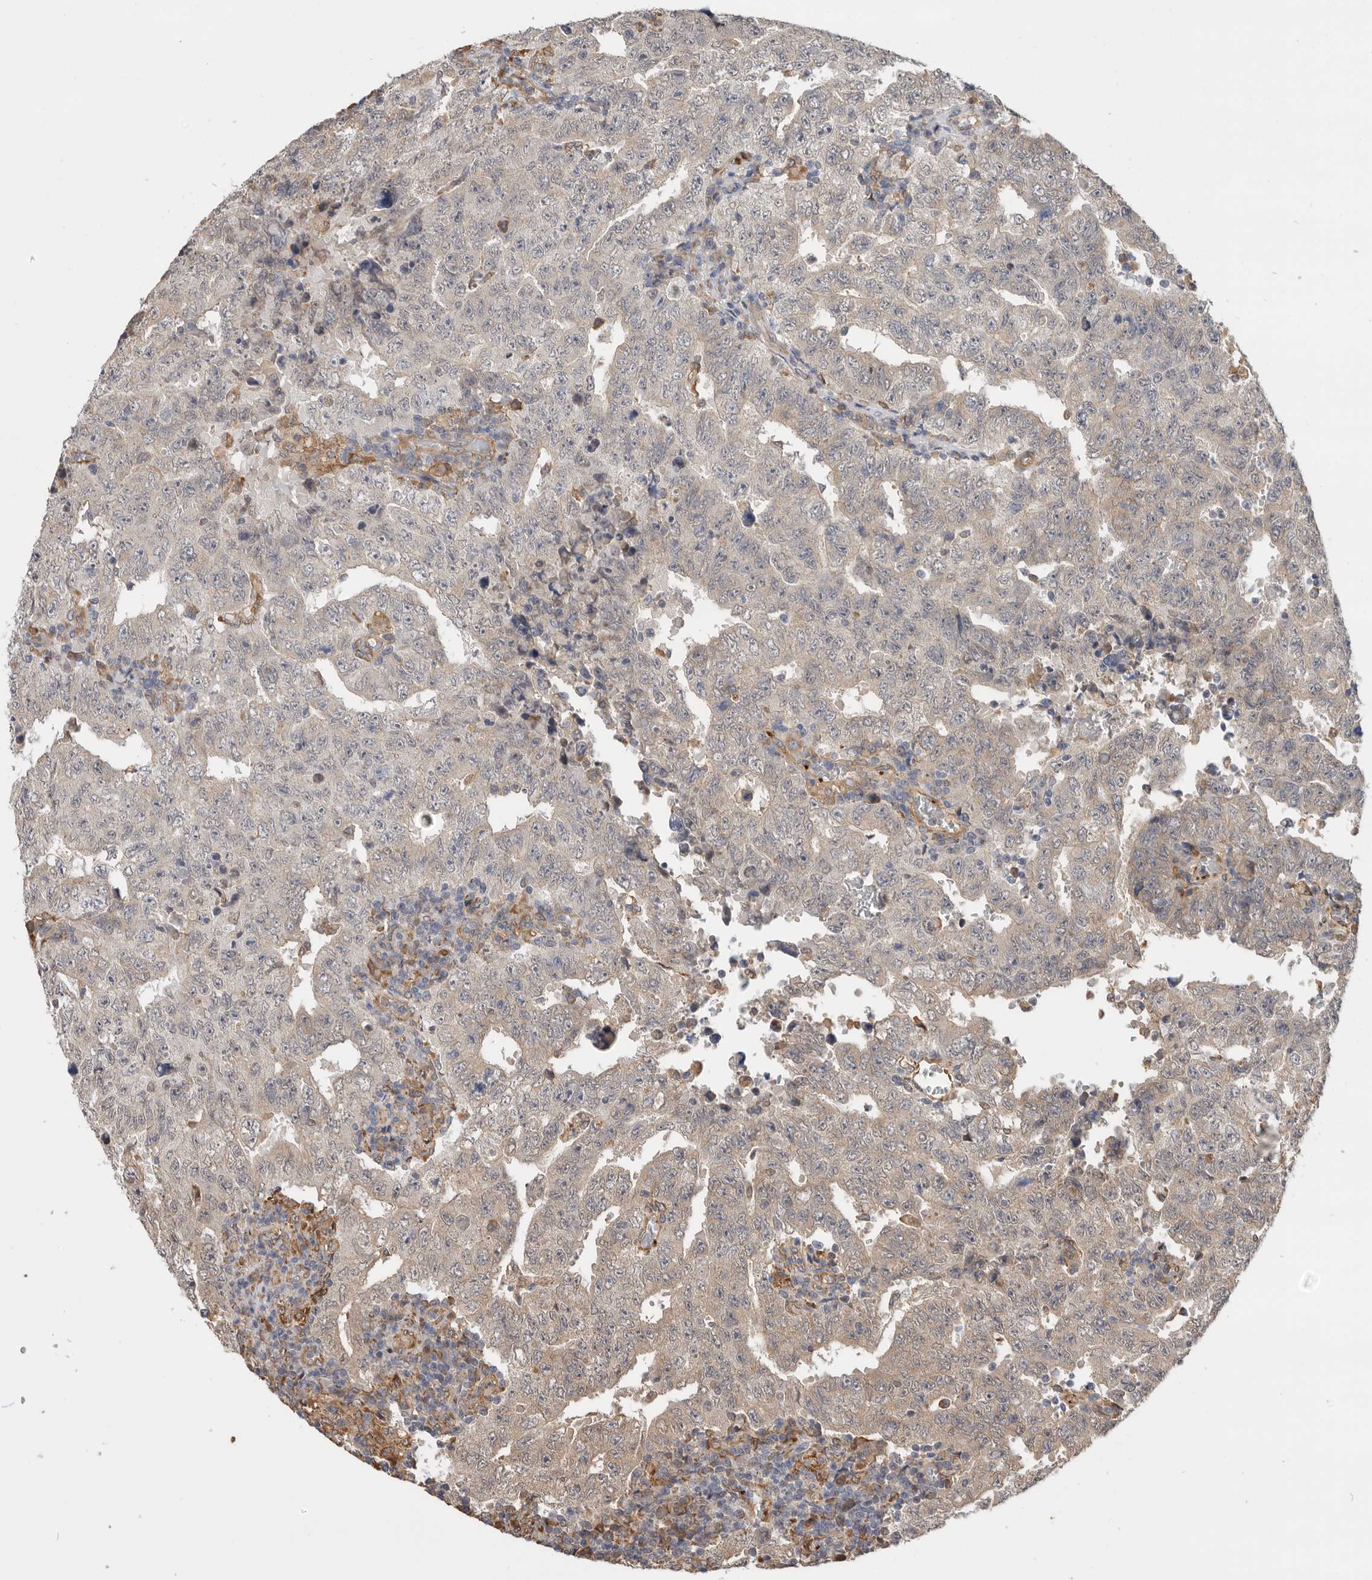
{"staining": {"intensity": "weak", "quantity": "<25%", "location": "cytoplasmic/membranous"}, "tissue": "testis cancer", "cell_type": "Tumor cells", "image_type": "cancer", "snomed": [{"axis": "morphology", "description": "Carcinoma, Embryonal, NOS"}, {"axis": "topography", "description": "Testis"}], "caption": "The histopathology image reveals no staining of tumor cells in embryonal carcinoma (testis).", "gene": "CDC42BPB", "patient": {"sex": "male", "age": 26}}